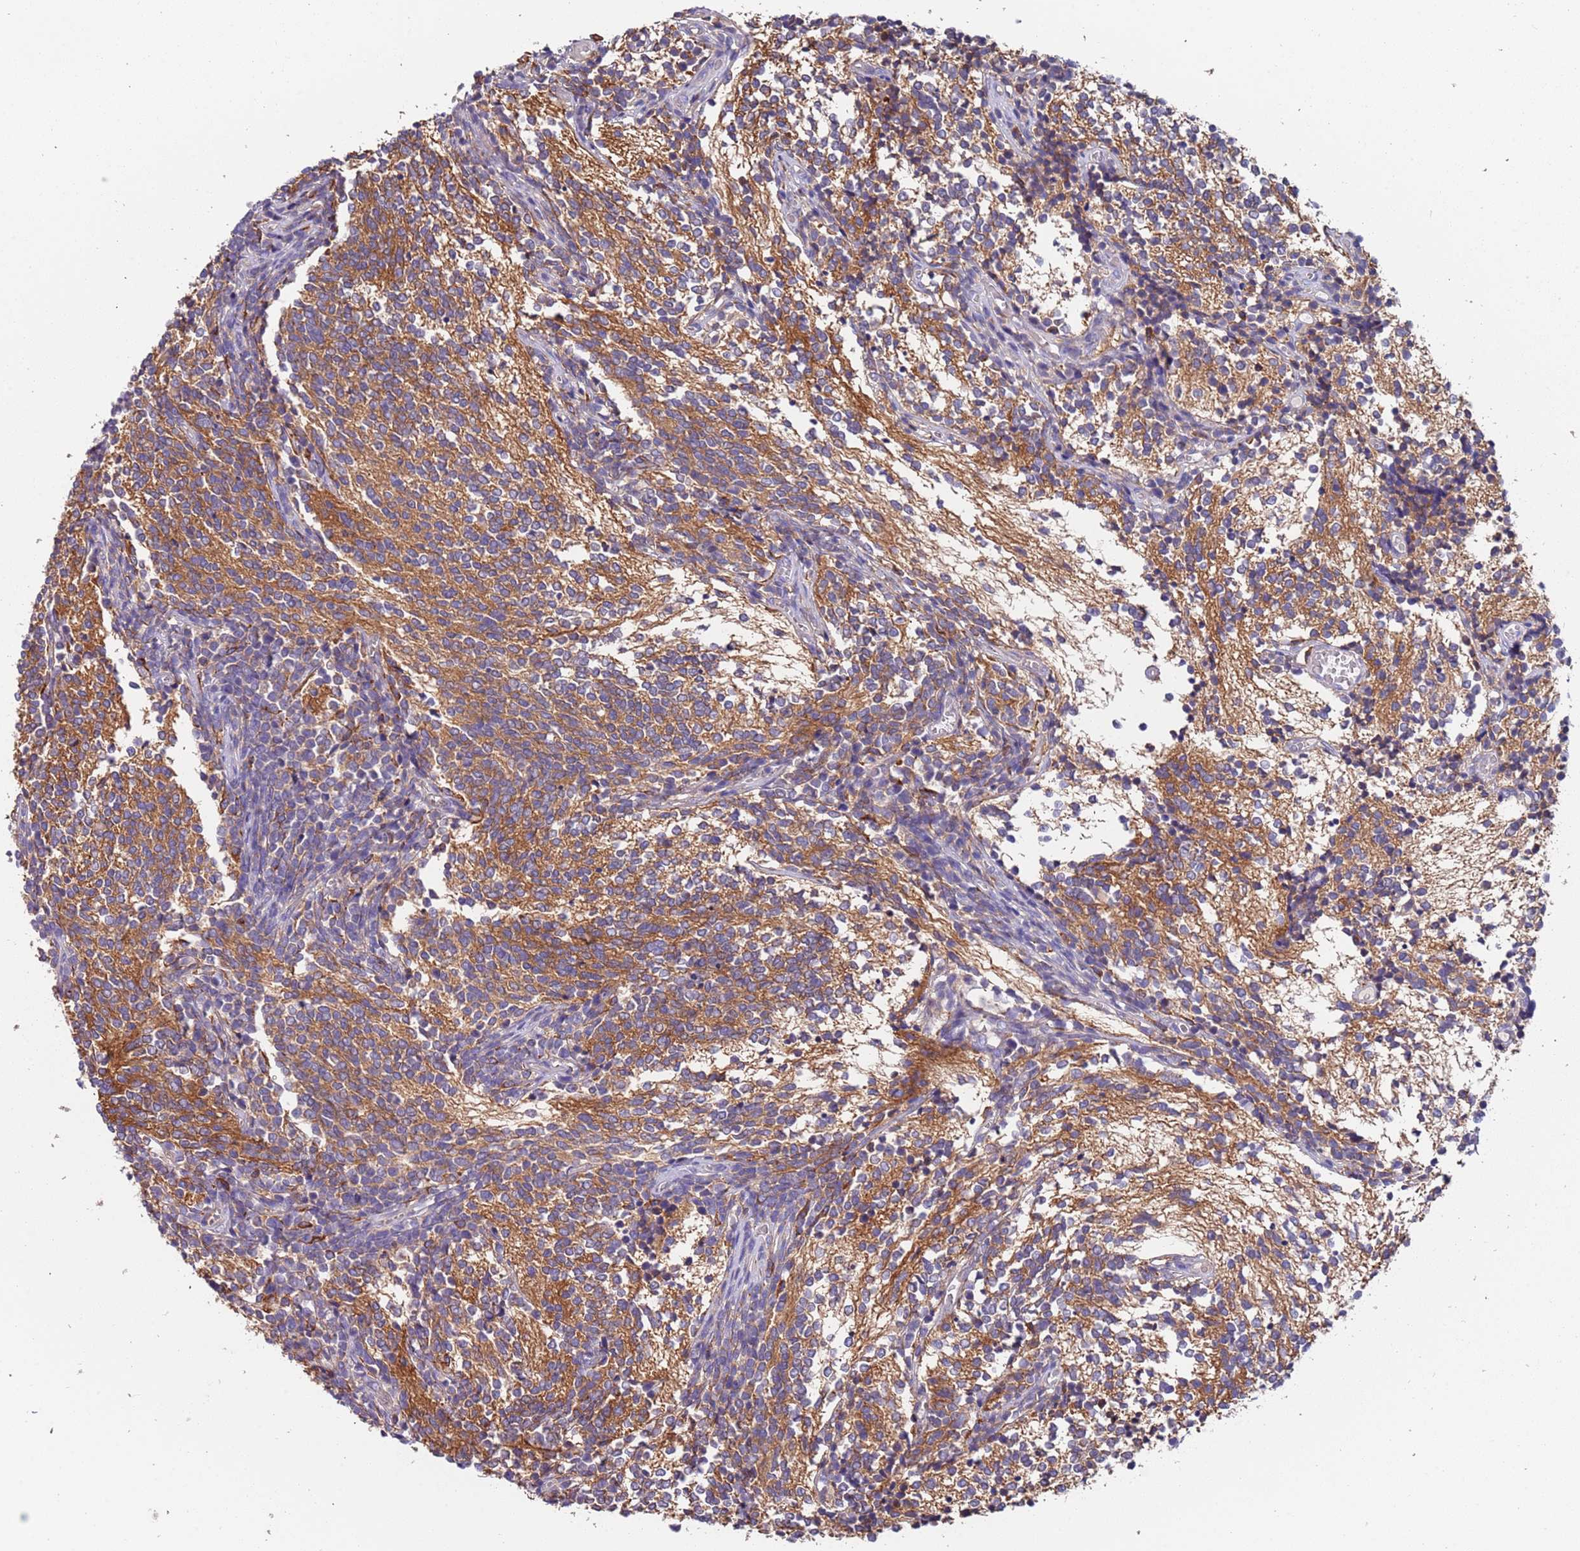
{"staining": {"intensity": "moderate", "quantity": ">75%", "location": "cytoplasmic/membranous"}, "tissue": "glioma", "cell_type": "Tumor cells", "image_type": "cancer", "snomed": [{"axis": "morphology", "description": "Glioma, malignant, Low grade"}, {"axis": "topography", "description": "Brain"}], "caption": "The immunohistochemical stain highlights moderate cytoplasmic/membranous positivity in tumor cells of malignant low-grade glioma tissue.", "gene": "LAMB4", "patient": {"sex": "female", "age": 1}}